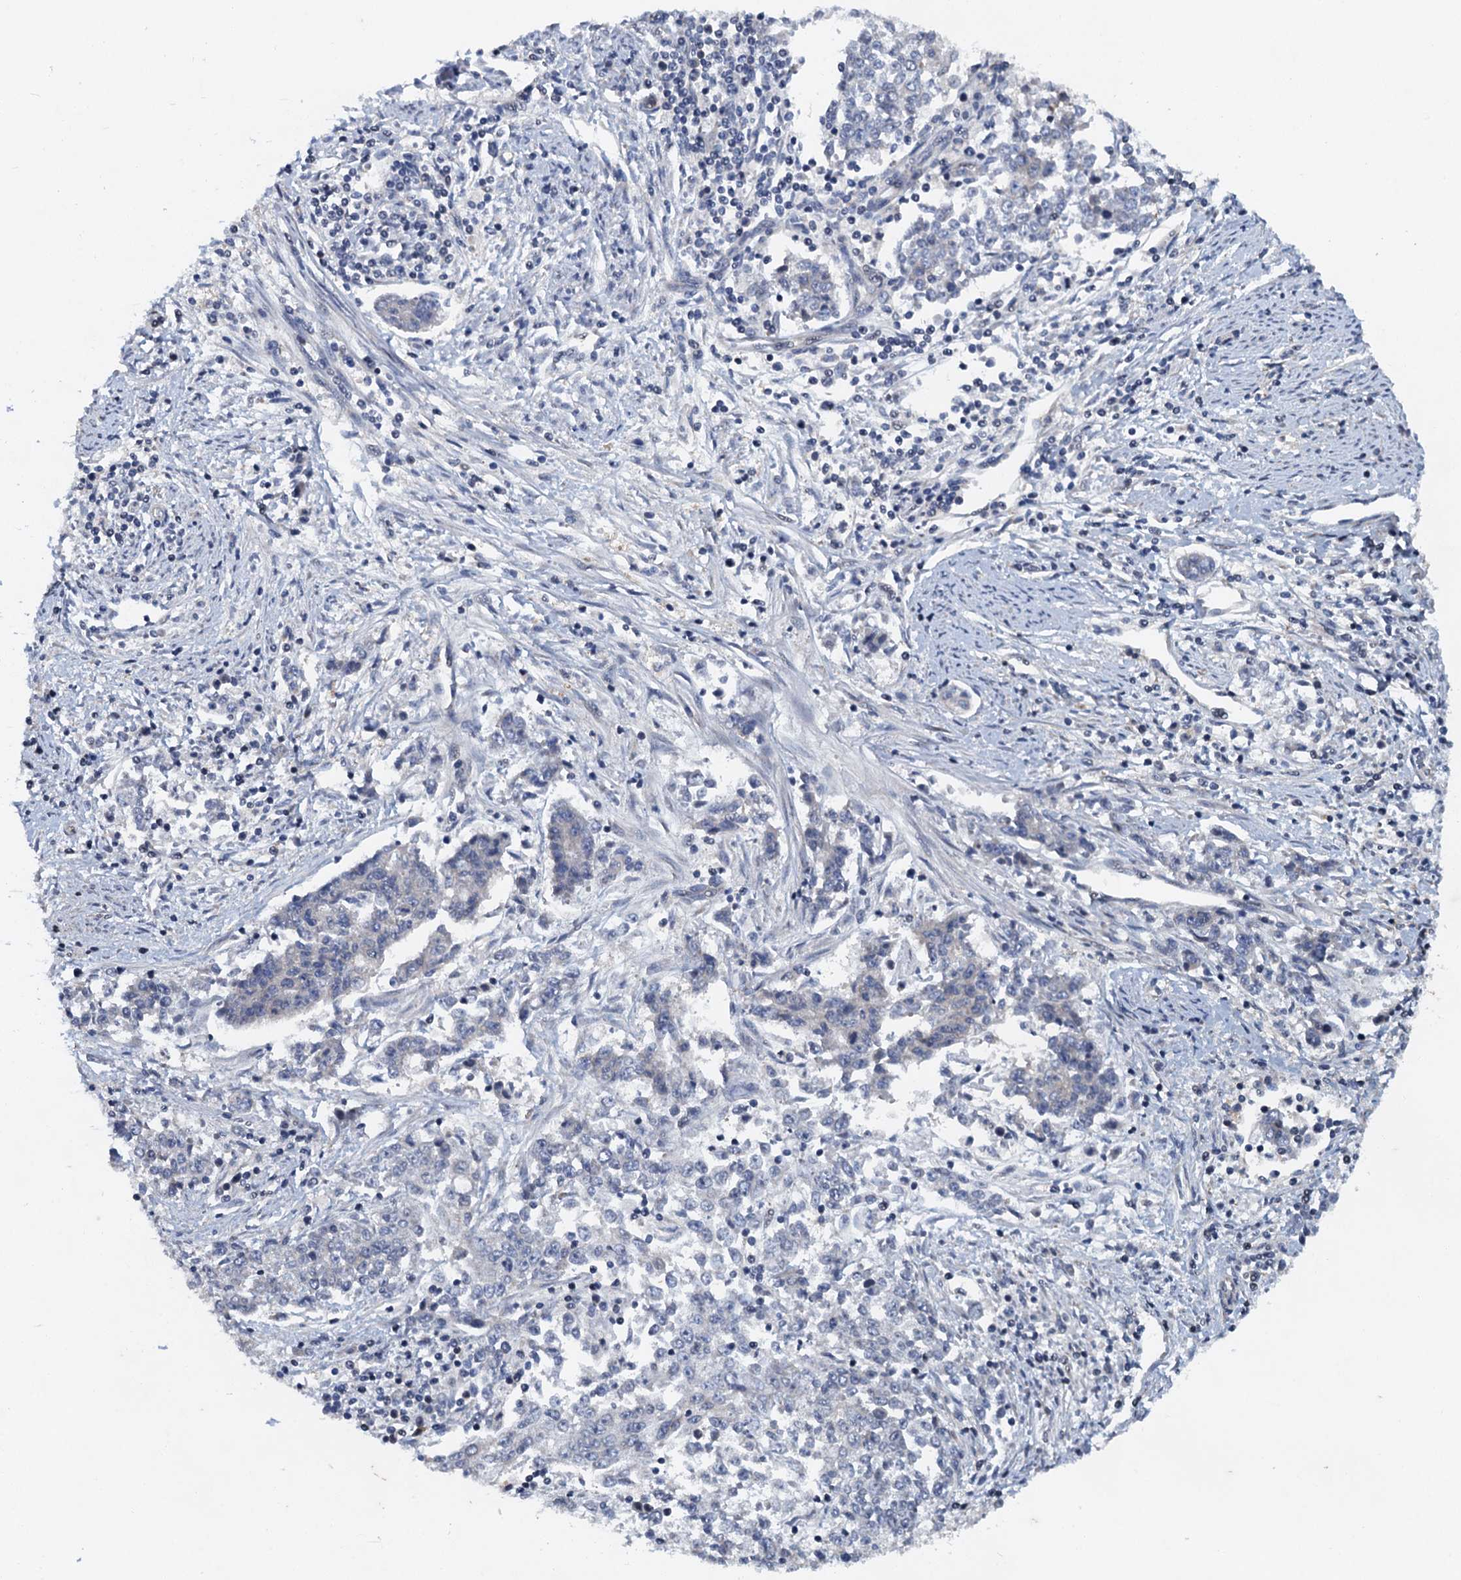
{"staining": {"intensity": "negative", "quantity": "none", "location": "none"}, "tissue": "endometrial cancer", "cell_type": "Tumor cells", "image_type": "cancer", "snomed": [{"axis": "morphology", "description": "Adenocarcinoma, NOS"}, {"axis": "topography", "description": "Endometrium"}], "caption": "The image reveals no significant expression in tumor cells of adenocarcinoma (endometrial).", "gene": "NBEA", "patient": {"sex": "female", "age": 50}}